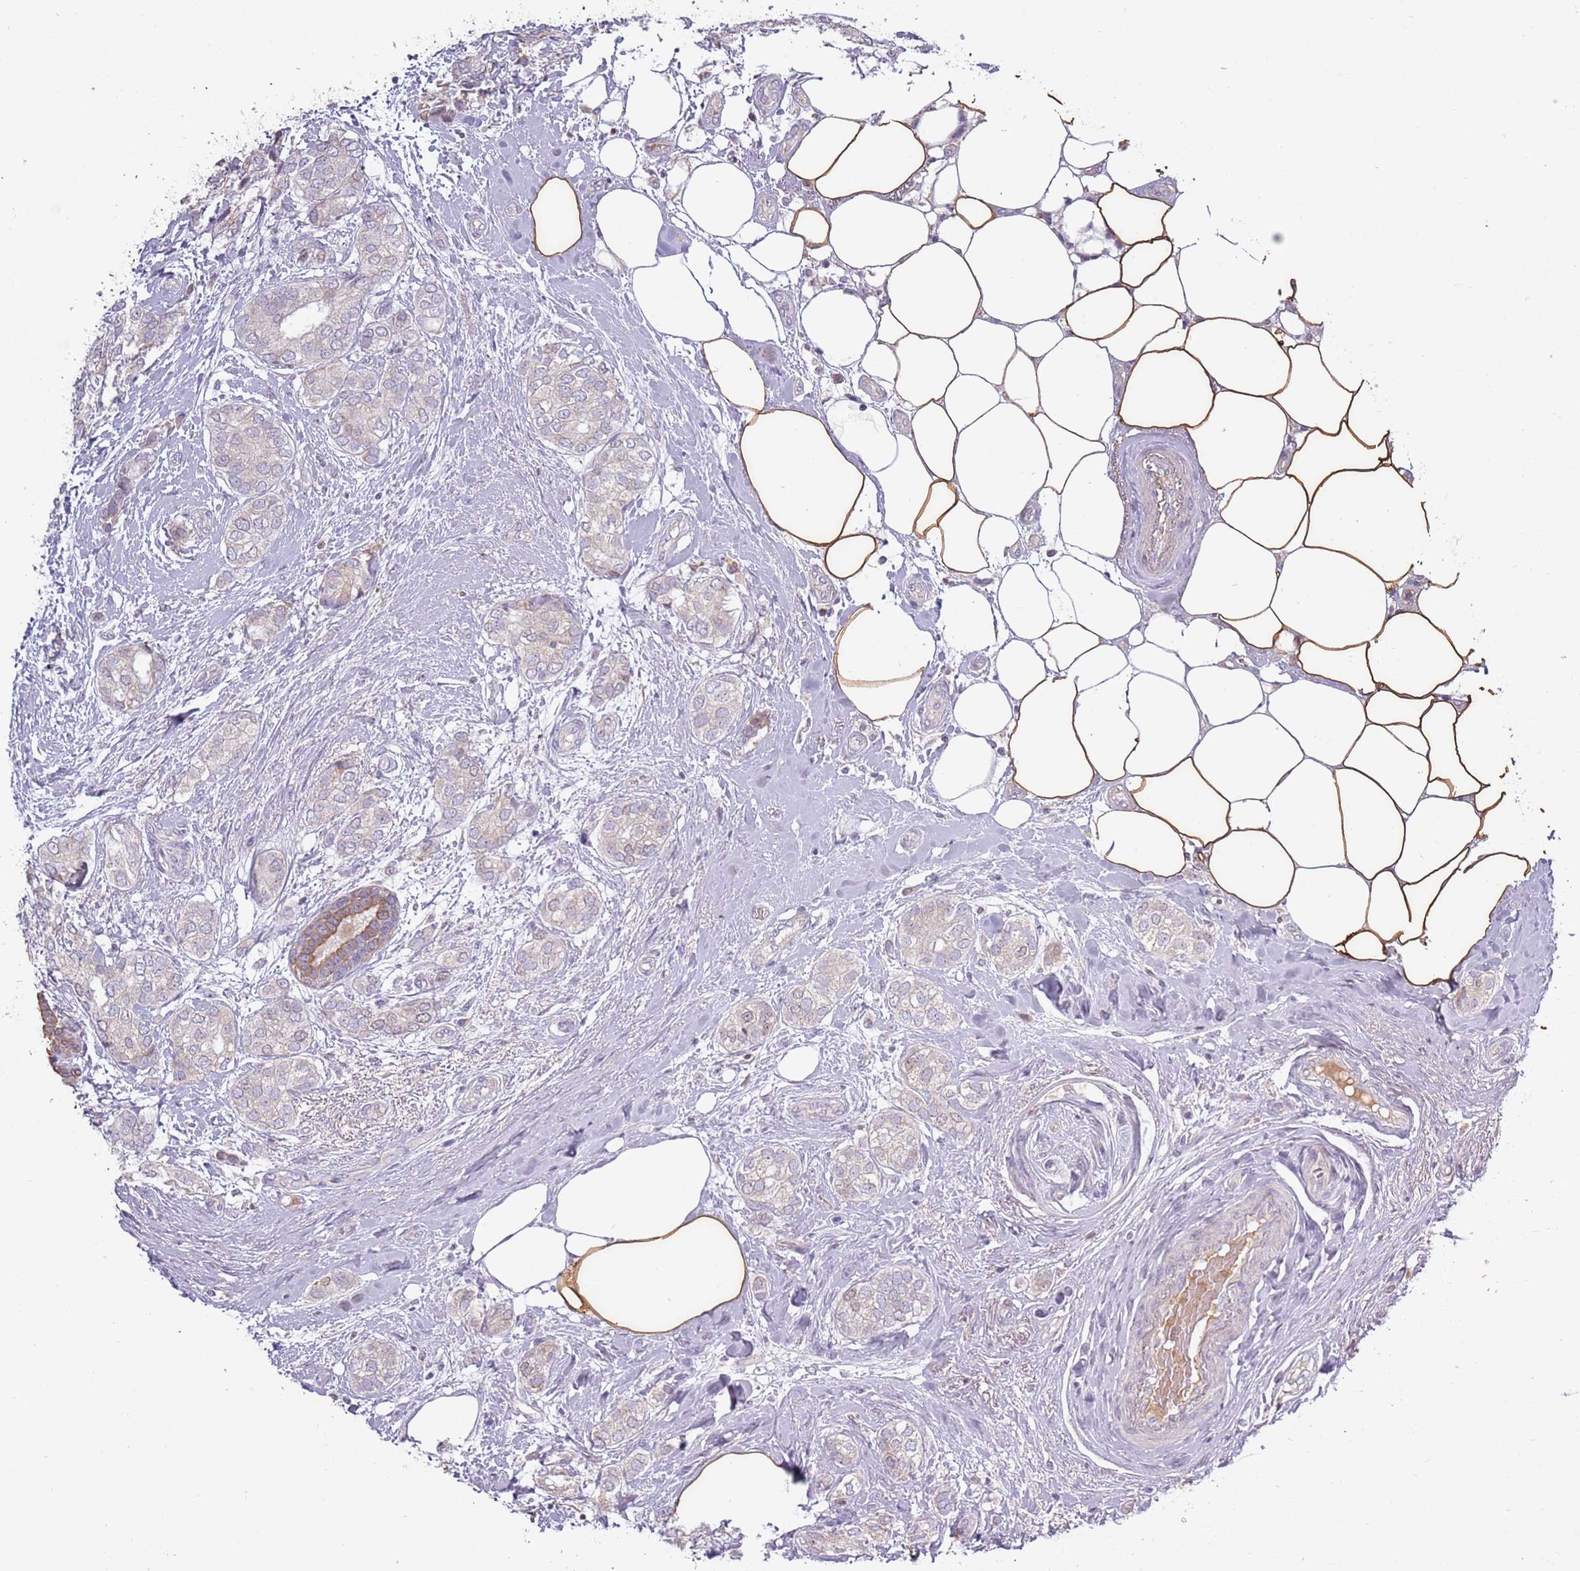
{"staining": {"intensity": "negative", "quantity": "none", "location": "none"}, "tissue": "breast cancer", "cell_type": "Tumor cells", "image_type": "cancer", "snomed": [{"axis": "morphology", "description": "Duct carcinoma"}, {"axis": "topography", "description": "Breast"}], "caption": "A high-resolution histopathology image shows IHC staining of breast infiltrating ductal carcinoma, which shows no significant positivity in tumor cells.", "gene": "SYS1", "patient": {"sex": "female", "age": 73}}